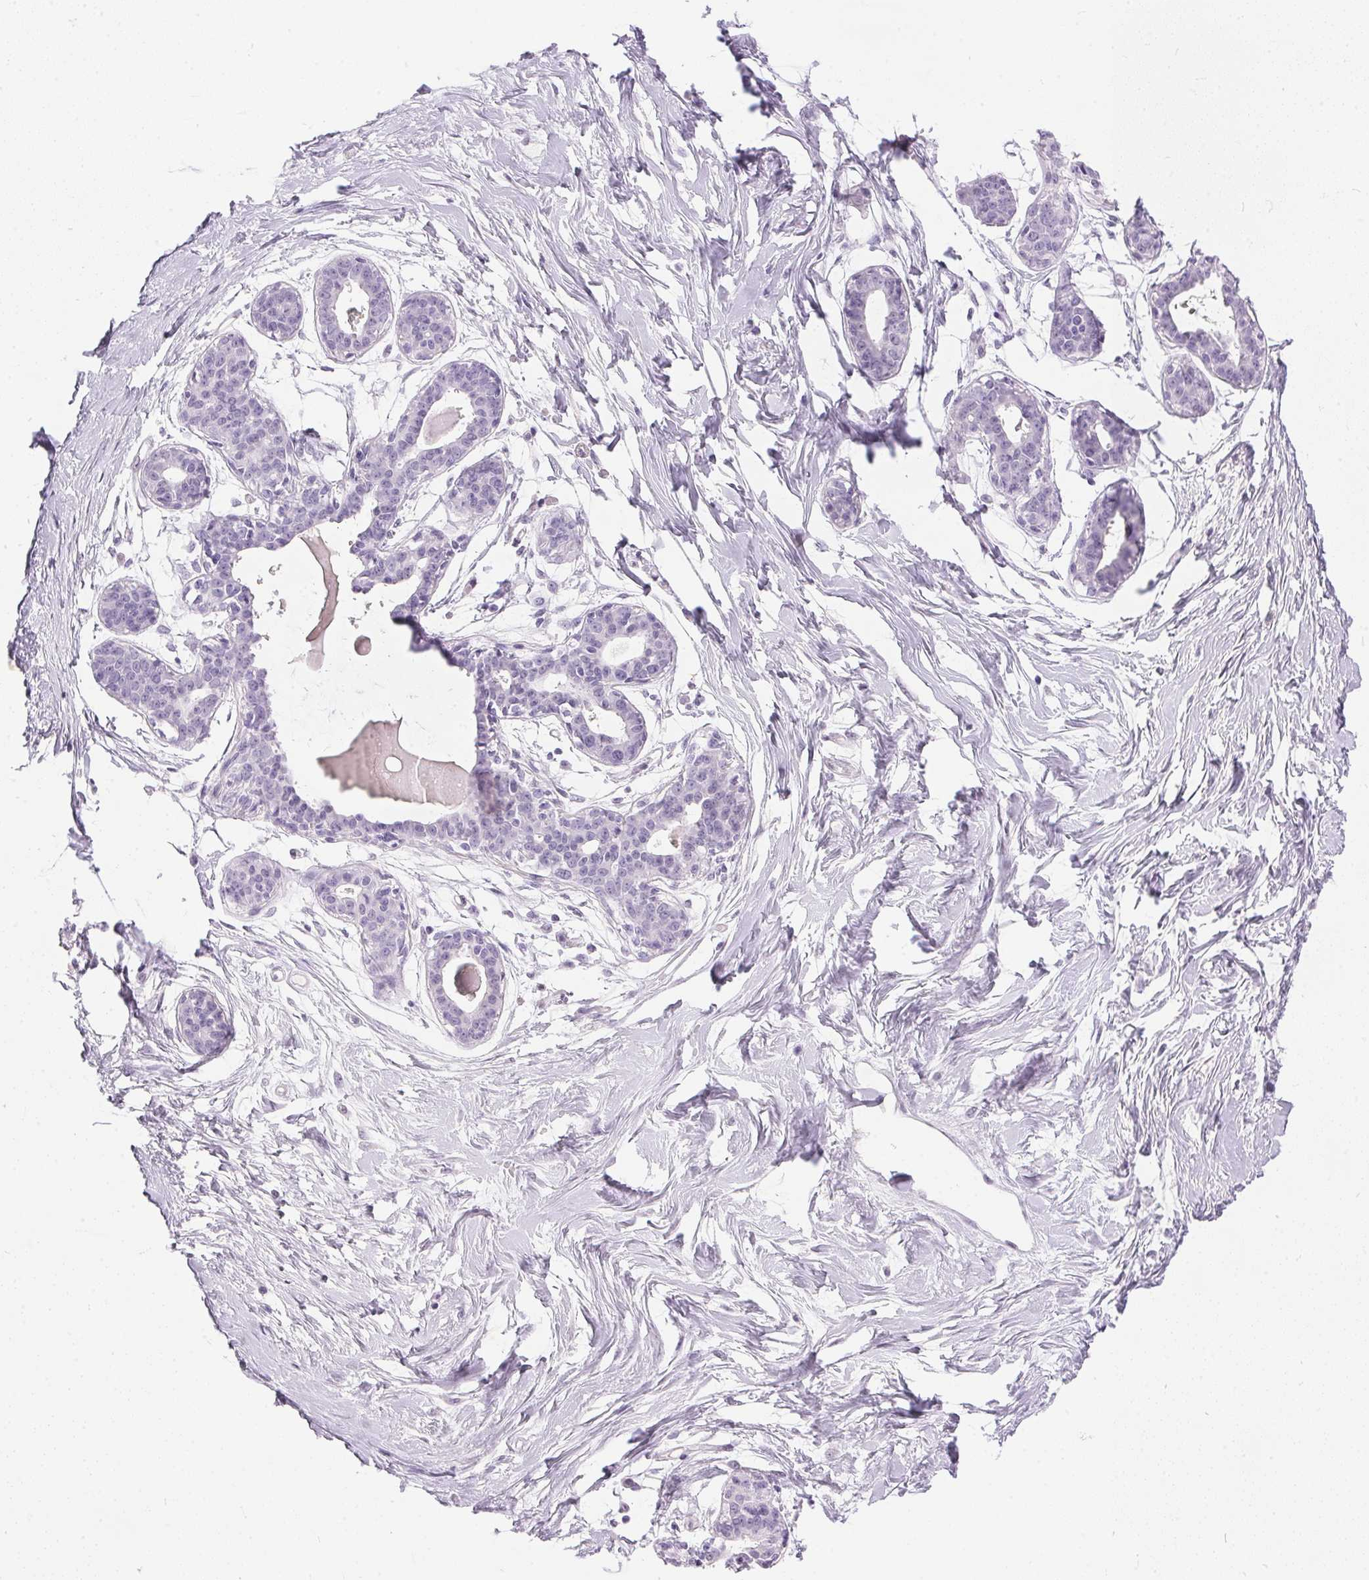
{"staining": {"intensity": "negative", "quantity": "none", "location": "none"}, "tissue": "breast", "cell_type": "Adipocytes", "image_type": "normal", "snomed": [{"axis": "morphology", "description": "Normal tissue, NOS"}, {"axis": "topography", "description": "Breast"}], "caption": "High power microscopy micrograph of an IHC photomicrograph of benign breast, revealing no significant staining in adipocytes. (IHC, brightfield microscopy, high magnification).", "gene": "GBP6", "patient": {"sex": "female", "age": 45}}